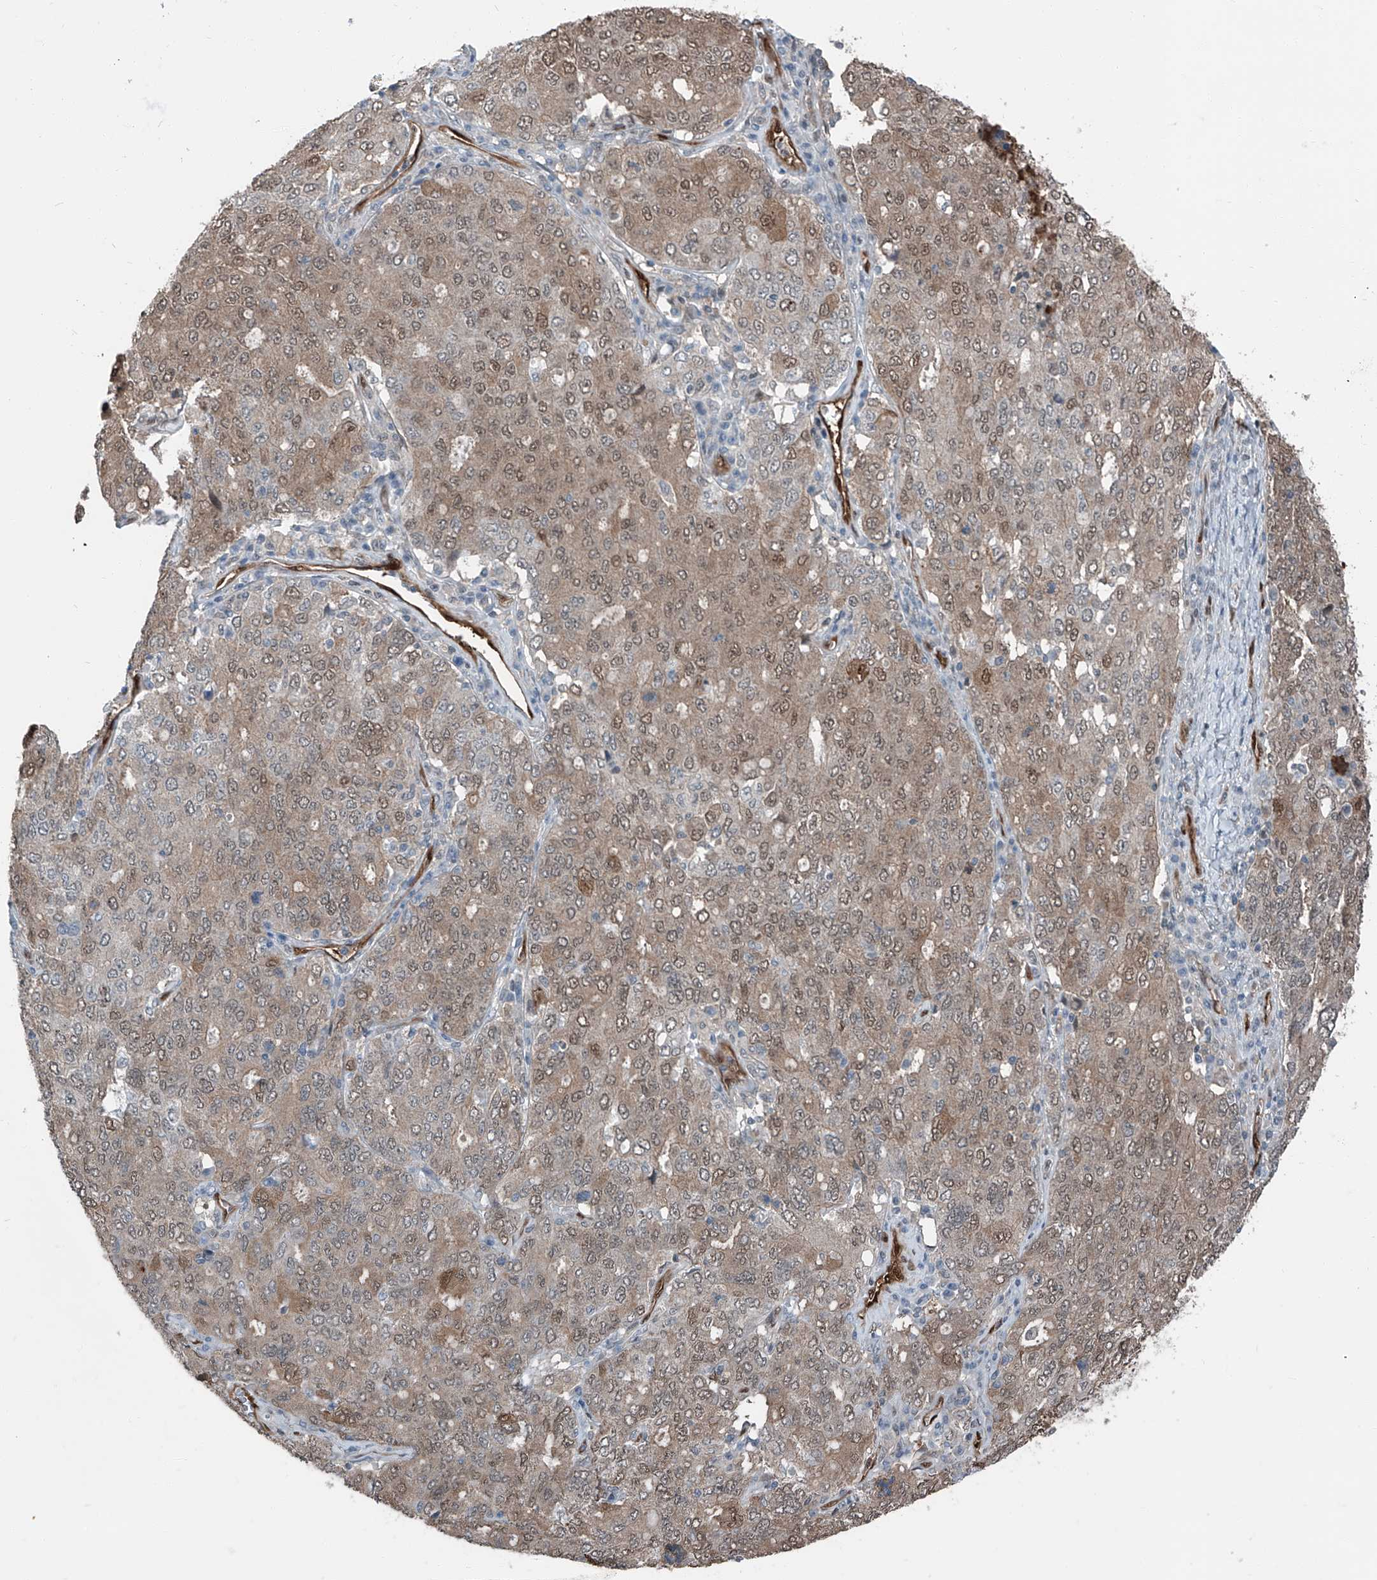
{"staining": {"intensity": "moderate", "quantity": "25%-75%", "location": "cytoplasmic/membranous,nuclear"}, "tissue": "ovarian cancer", "cell_type": "Tumor cells", "image_type": "cancer", "snomed": [{"axis": "morphology", "description": "Carcinoma, endometroid"}, {"axis": "topography", "description": "Ovary"}], "caption": "A brown stain highlights moderate cytoplasmic/membranous and nuclear staining of a protein in ovarian cancer tumor cells.", "gene": "HSPA6", "patient": {"sex": "female", "age": 62}}